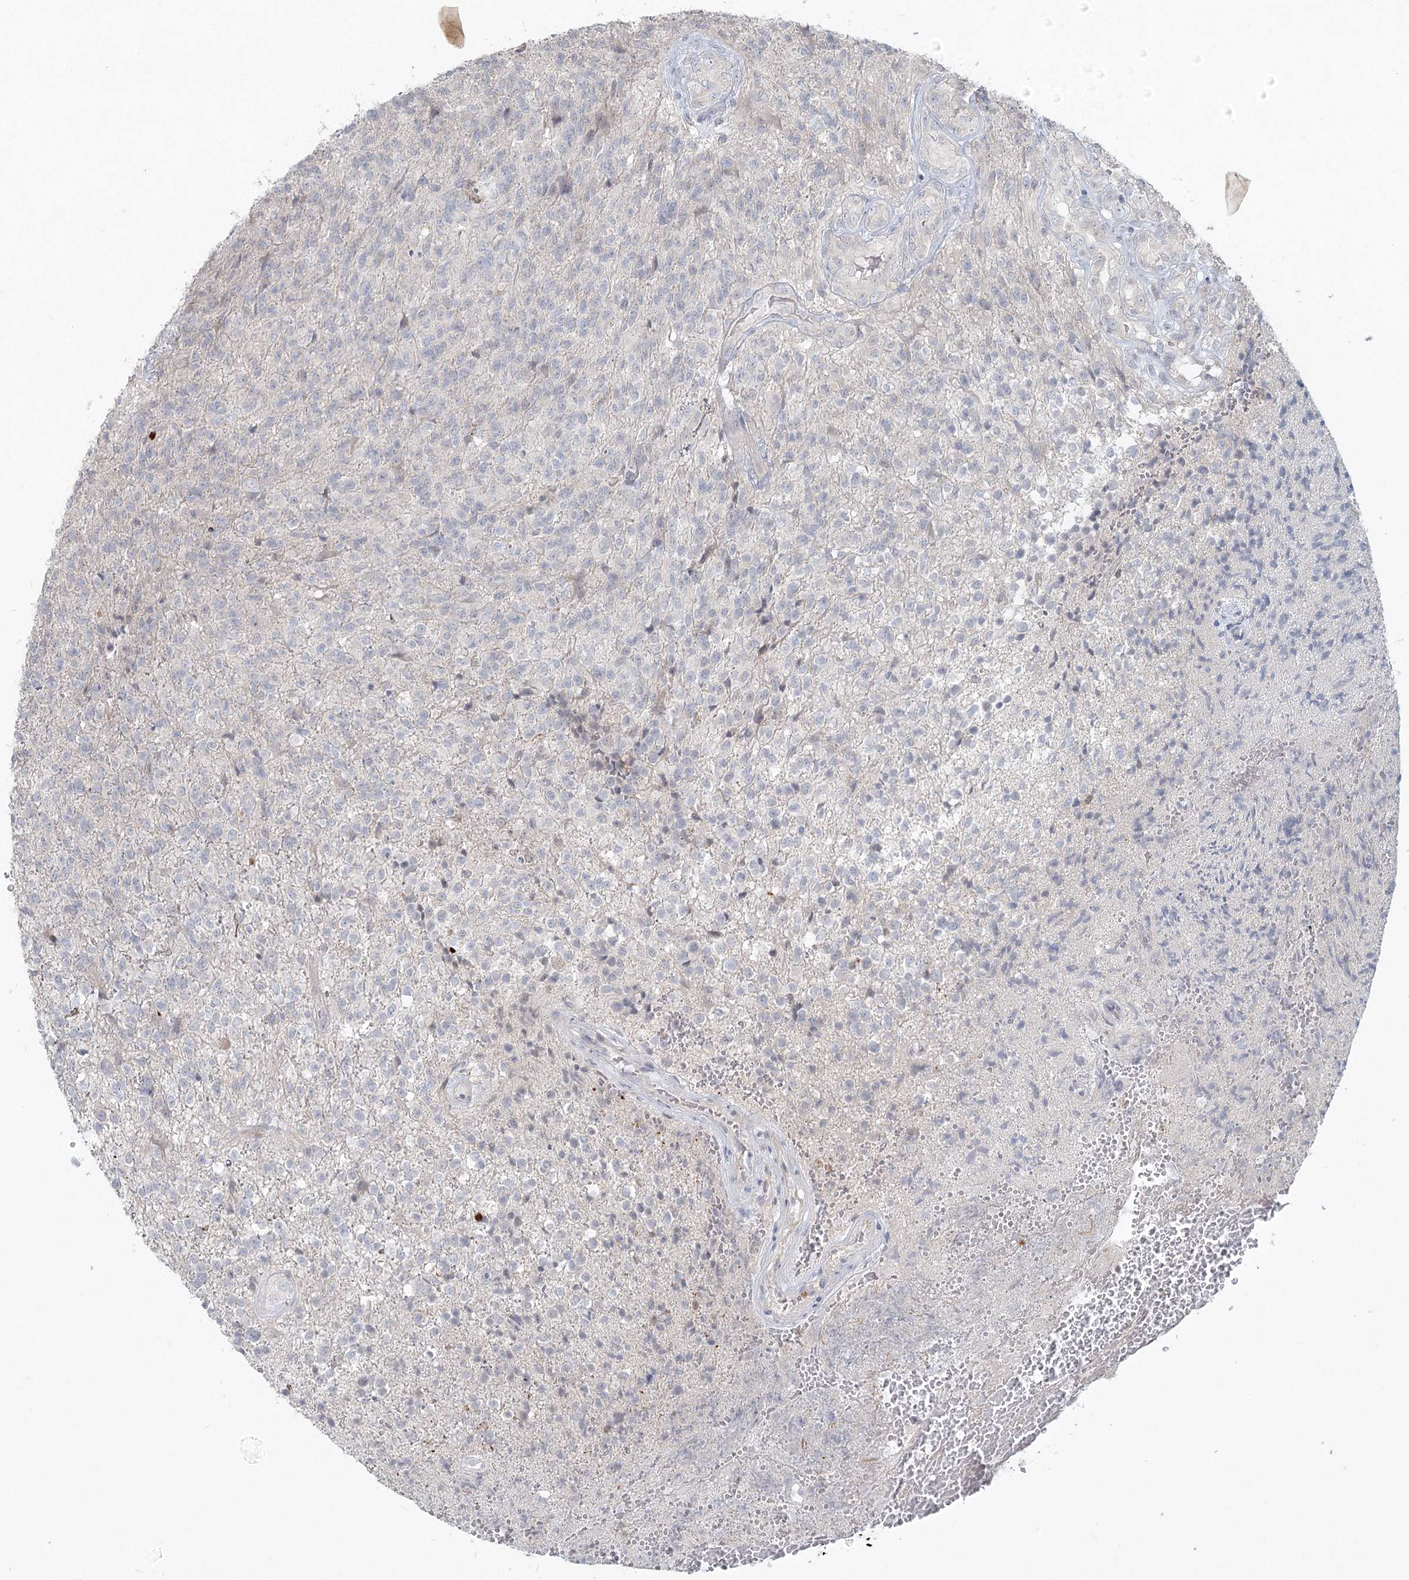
{"staining": {"intensity": "negative", "quantity": "none", "location": "none"}, "tissue": "glioma", "cell_type": "Tumor cells", "image_type": "cancer", "snomed": [{"axis": "morphology", "description": "Glioma, malignant, High grade"}, {"axis": "topography", "description": "Brain"}], "caption": "An IHC image of malignant high-grade glioma is shown. There is no staining in tumor cells of malignant high-grade glioma.", "gene": "LRP2BP", "patient": {"sex": "male", "age": 56}}